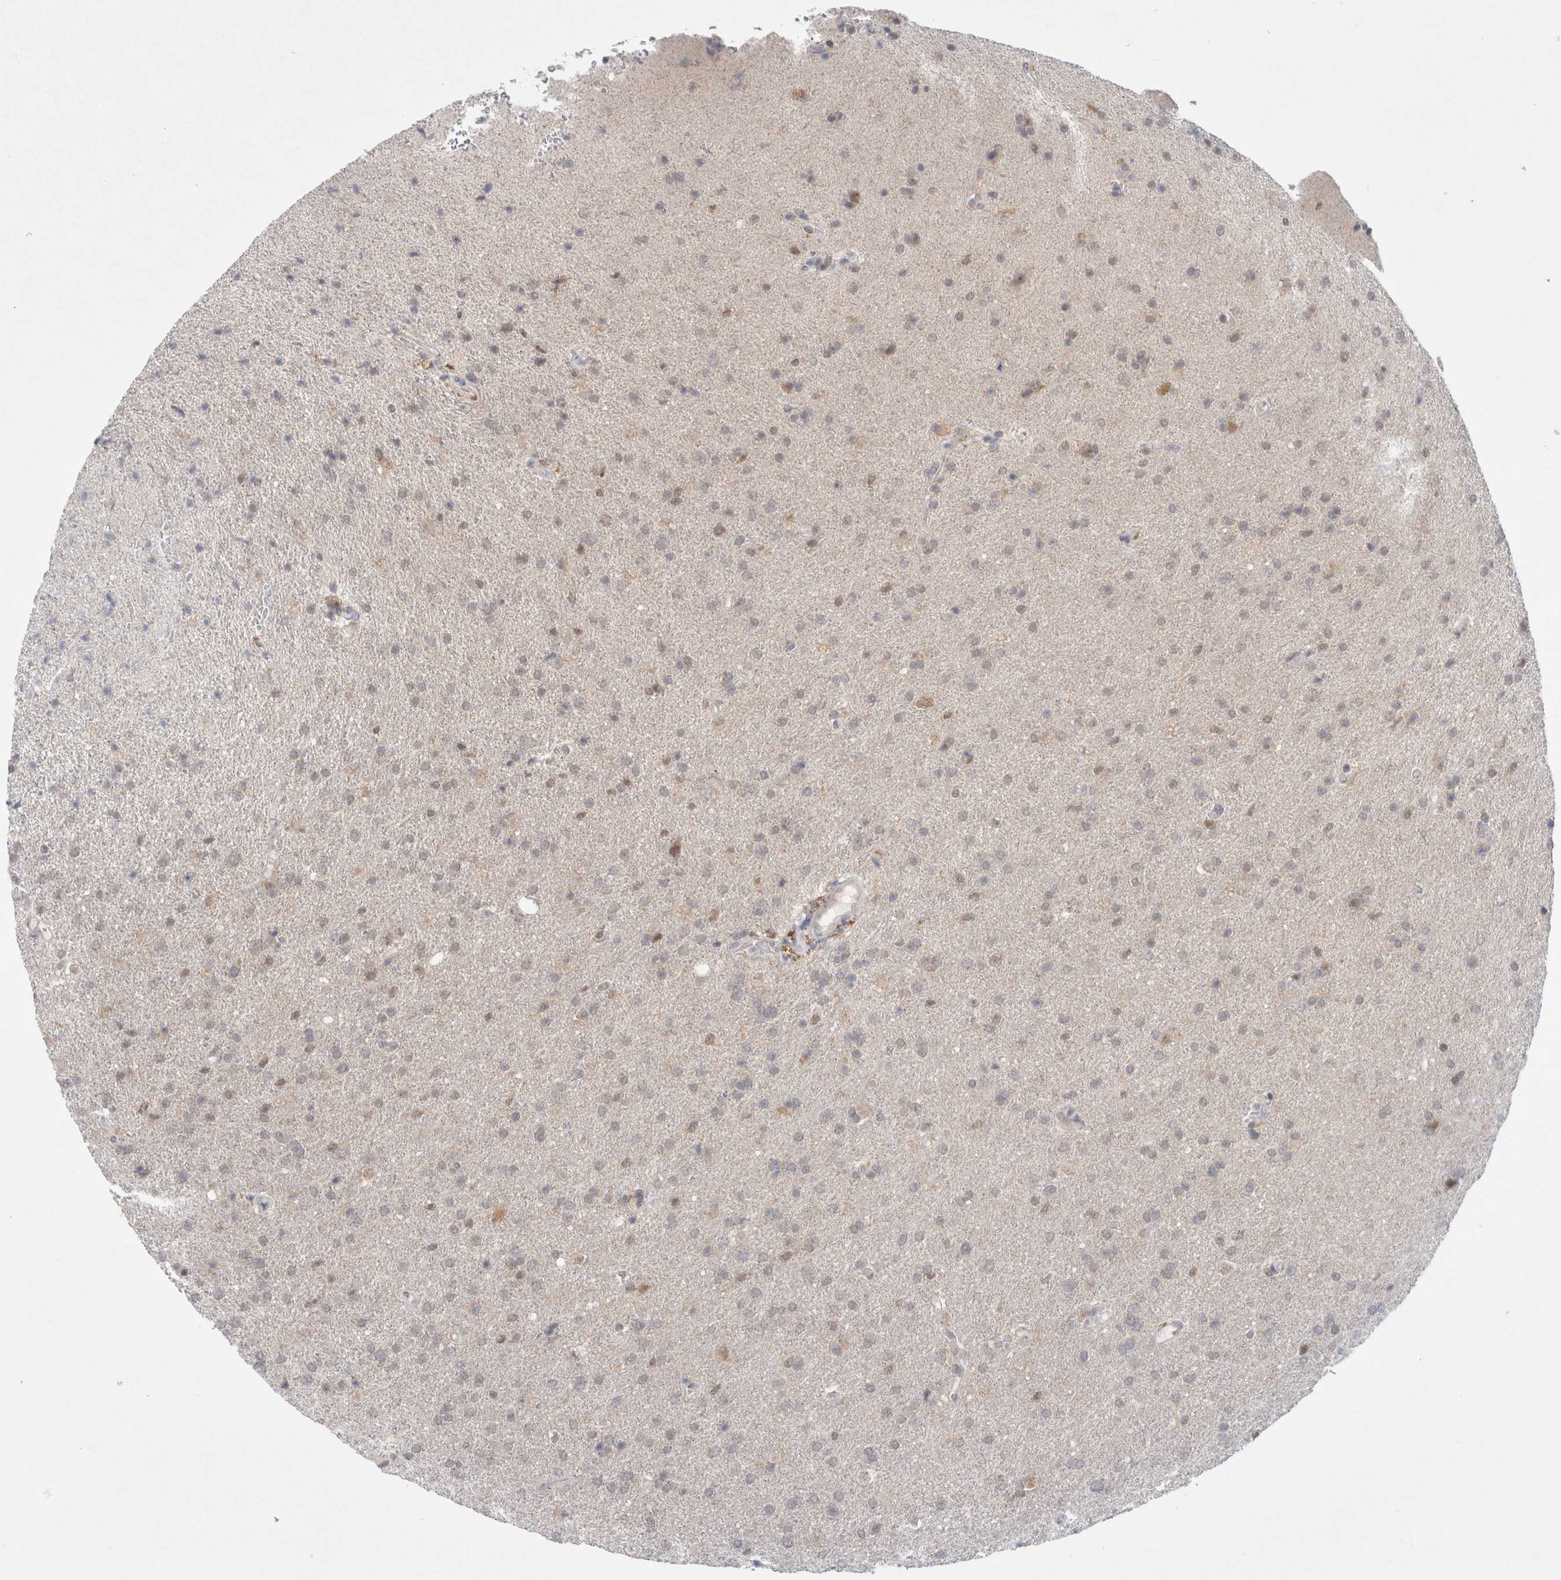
{"staining": {"intensity": "weak", "quantity": "<25%", "location": "nuclear"}, "tissue": "glioma", "cell_type": "Tumor cells", "image_type": "cancer", "snomed": [{"axis": "morphology", "description": "Glioma, malignant, High grade"}, {"axis": "topography", "description": "Brain"}], "caption": "This is an immunohistochemistry micrograph of glioma. There is no expression in tumor cells.", "gene": "FBXO42", "patient": {"sex": "male", "age": 72}}